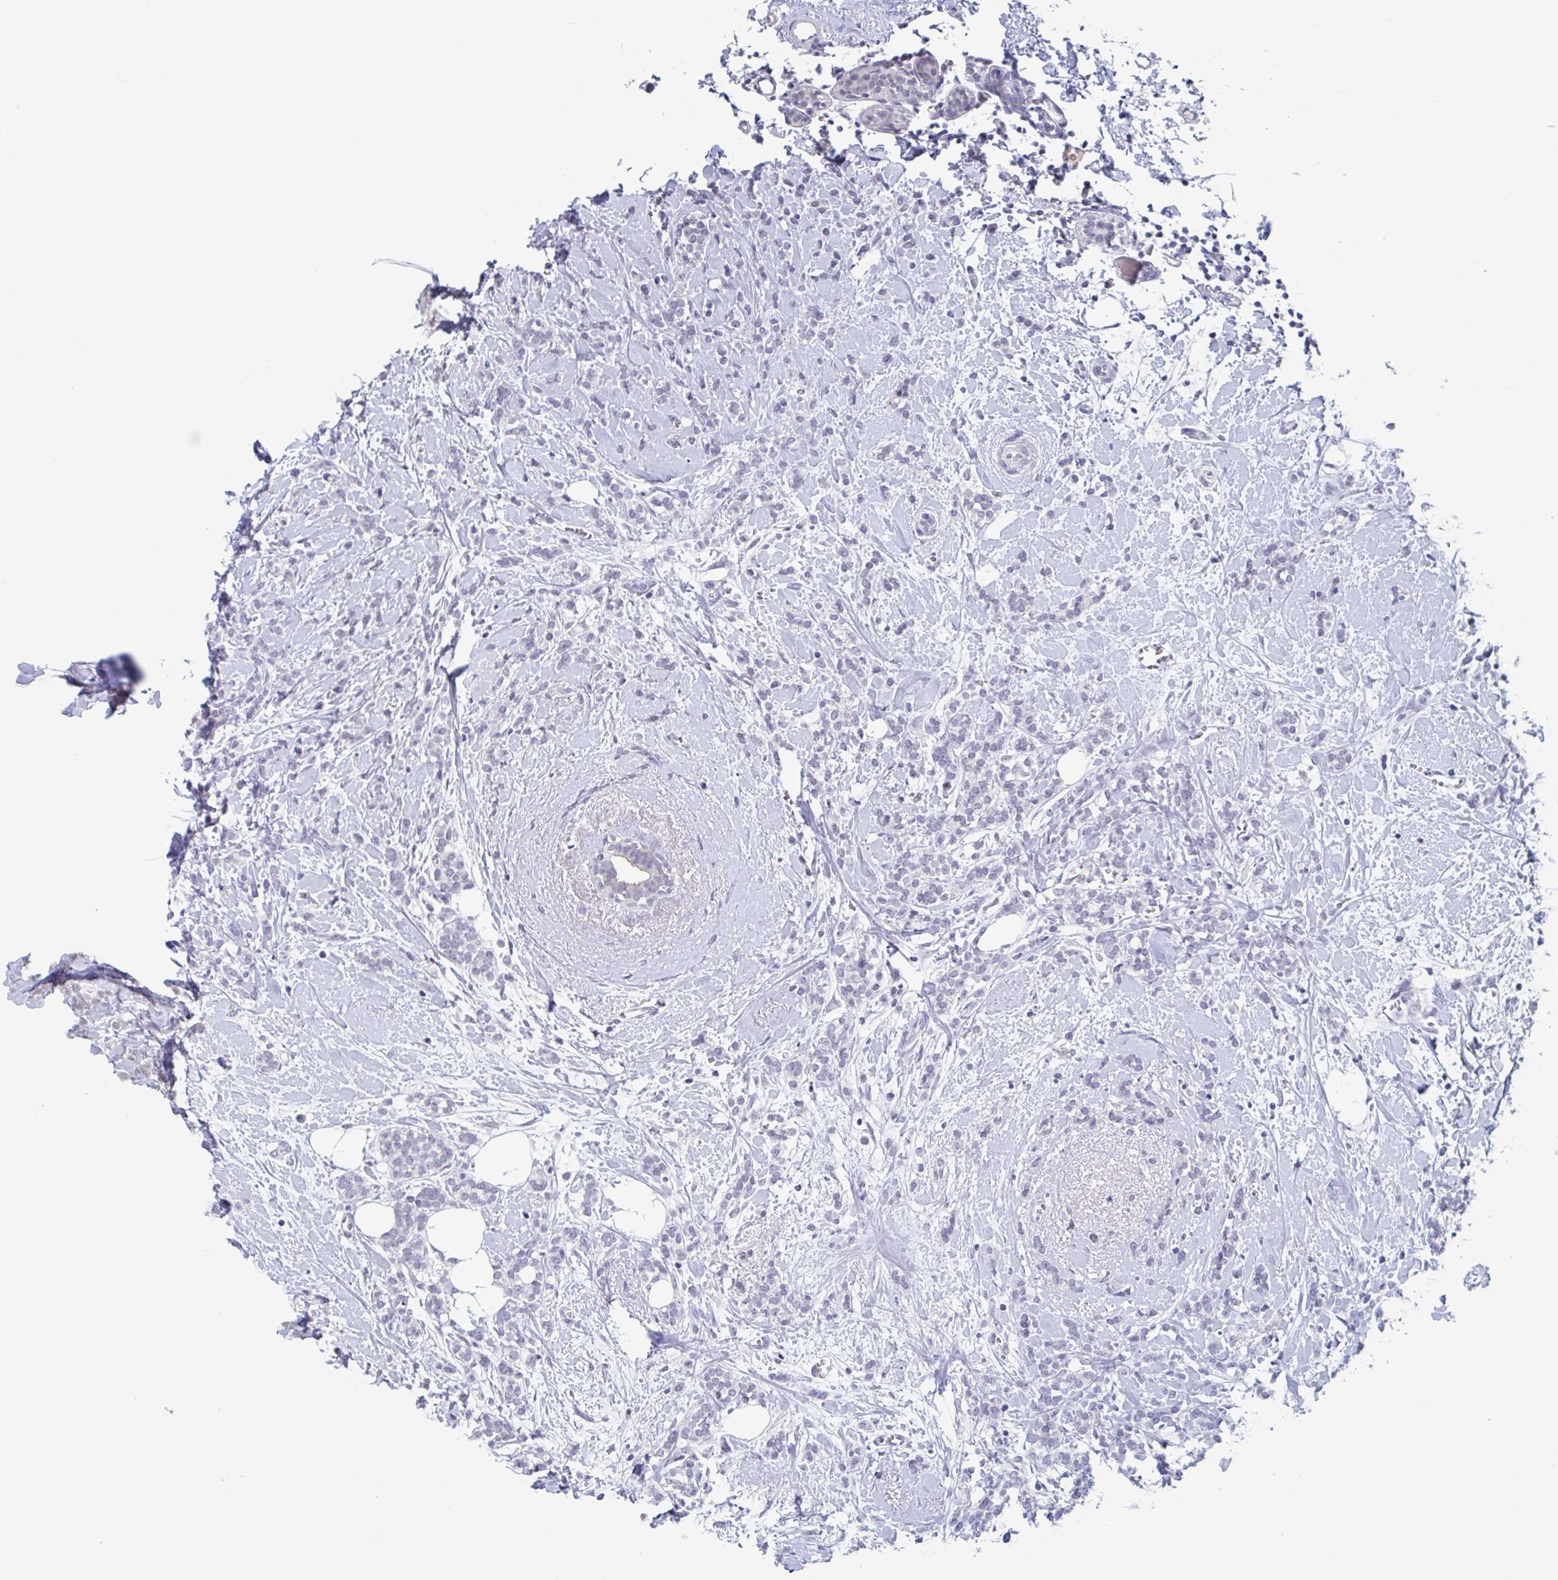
{"staining": {"intensity": "negative", "quantity": "none", "location": "none"}, "tissue": "breast cancer", "cell_type": "Tumor cells", "image_type": "cancer", "snomed": [{"axis": "morphology", "description": "Lobular carcinoma"}, {"axis": "topography", "description": "Breast"}], "caption": "A micrograph of human lobular carcinoma (breast) is negative for staining in tumor cells. (DAB IHC visualized using brightfield microscopy, high magnification).", "gene": "KDM4D", "patient": {"sex": "female", "age": 59}}